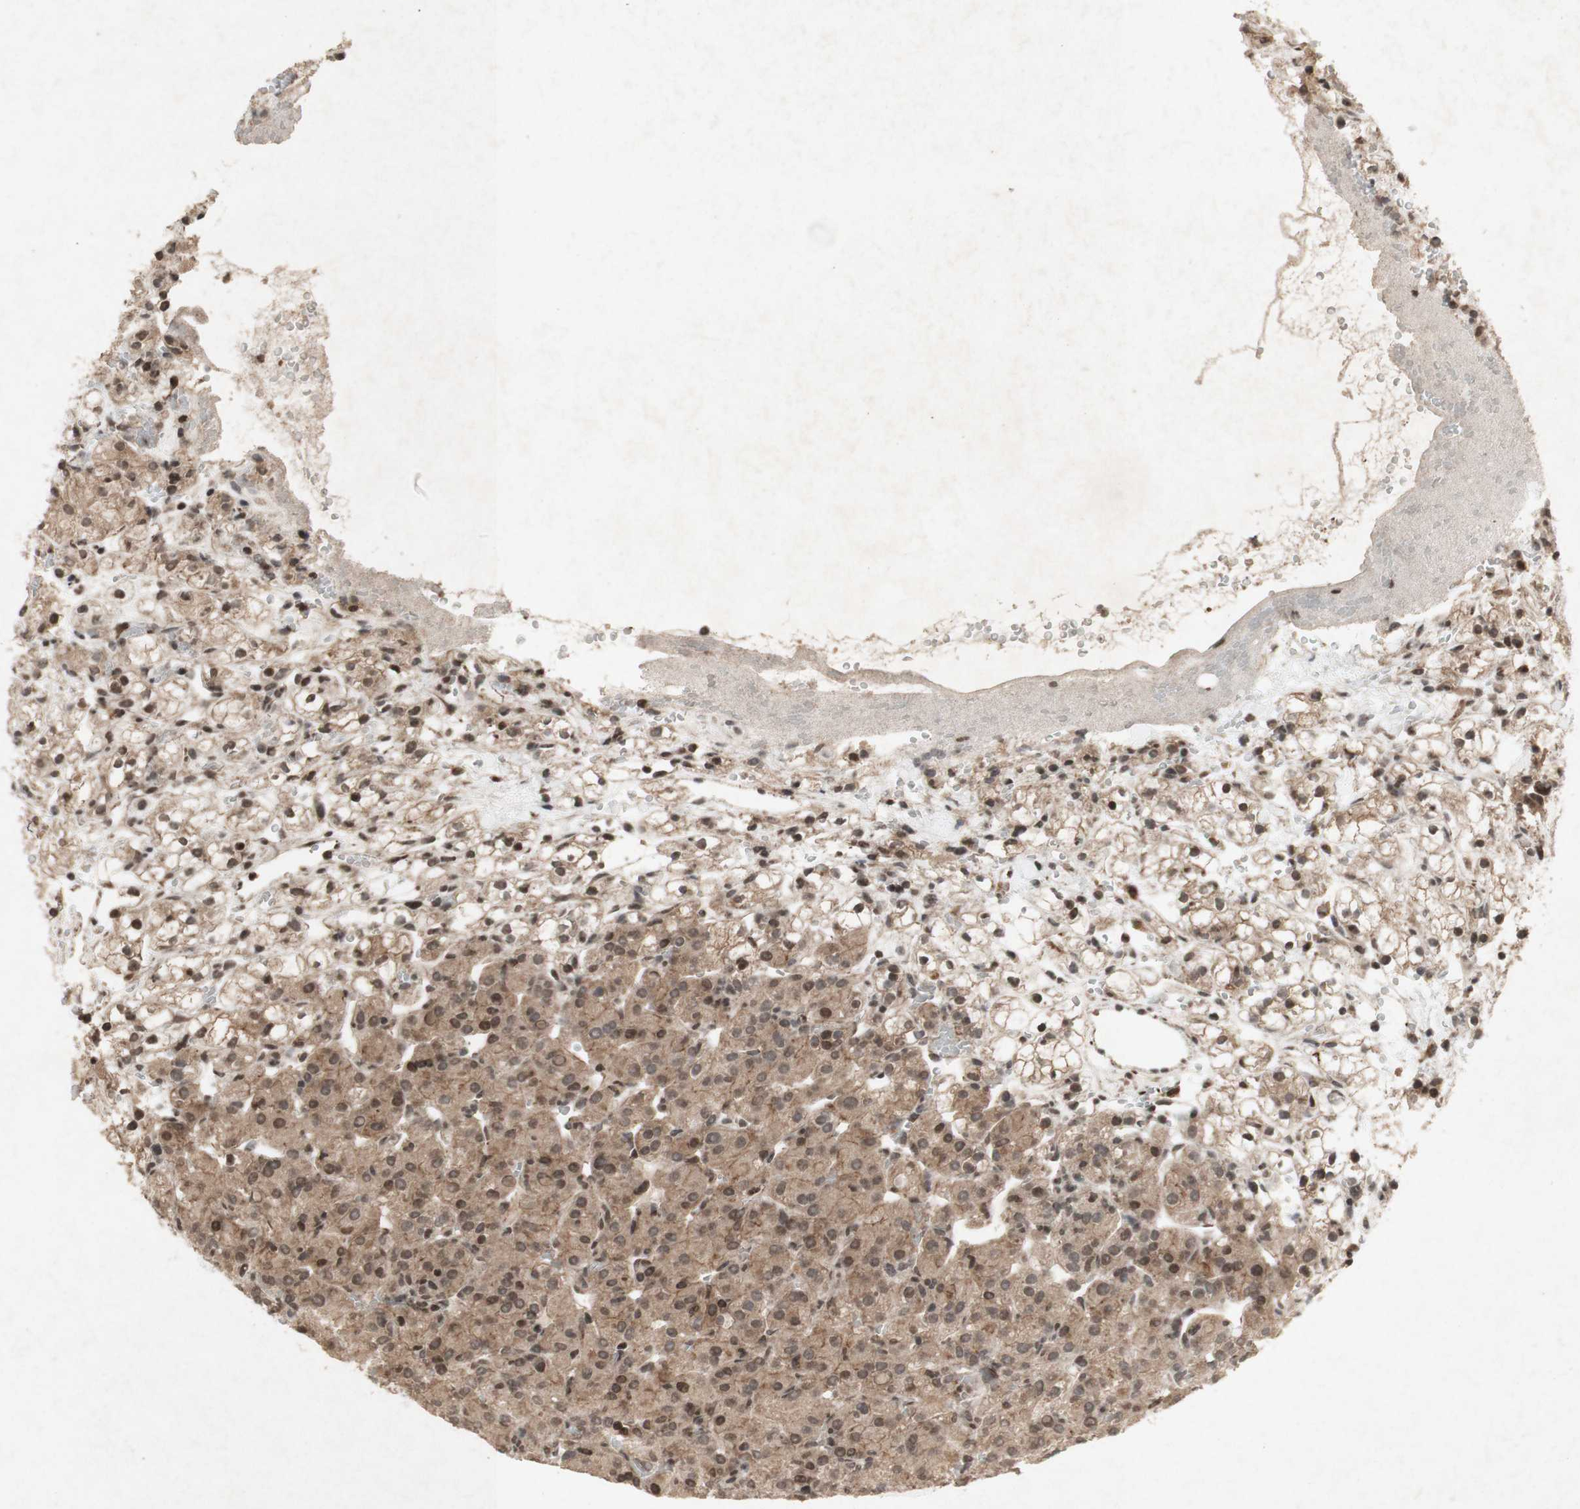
{"staining": {"intensity": "moderate", "quantity": ">75%", "location": "cytoplasmic/membranous,nuclear"}, "tissue": "renal cancer", "cell_type": "Tumor cells", "image_type": "cancer", "snomed": [{"axis": "morphology", "description": "Adenocarcinoma, NOS"}, {"axis": "topography", "description": "Kidney"}], "caption": "The immunohistochemical stain highlights moderate cytoplasmic/membranous and nuclear positivity in tumor cells of renal adenocarcinoma tissue. Nuclei are stained in blue.", "gene": "PLXNA1", "patient": {"sex": "male", "age": 61}}